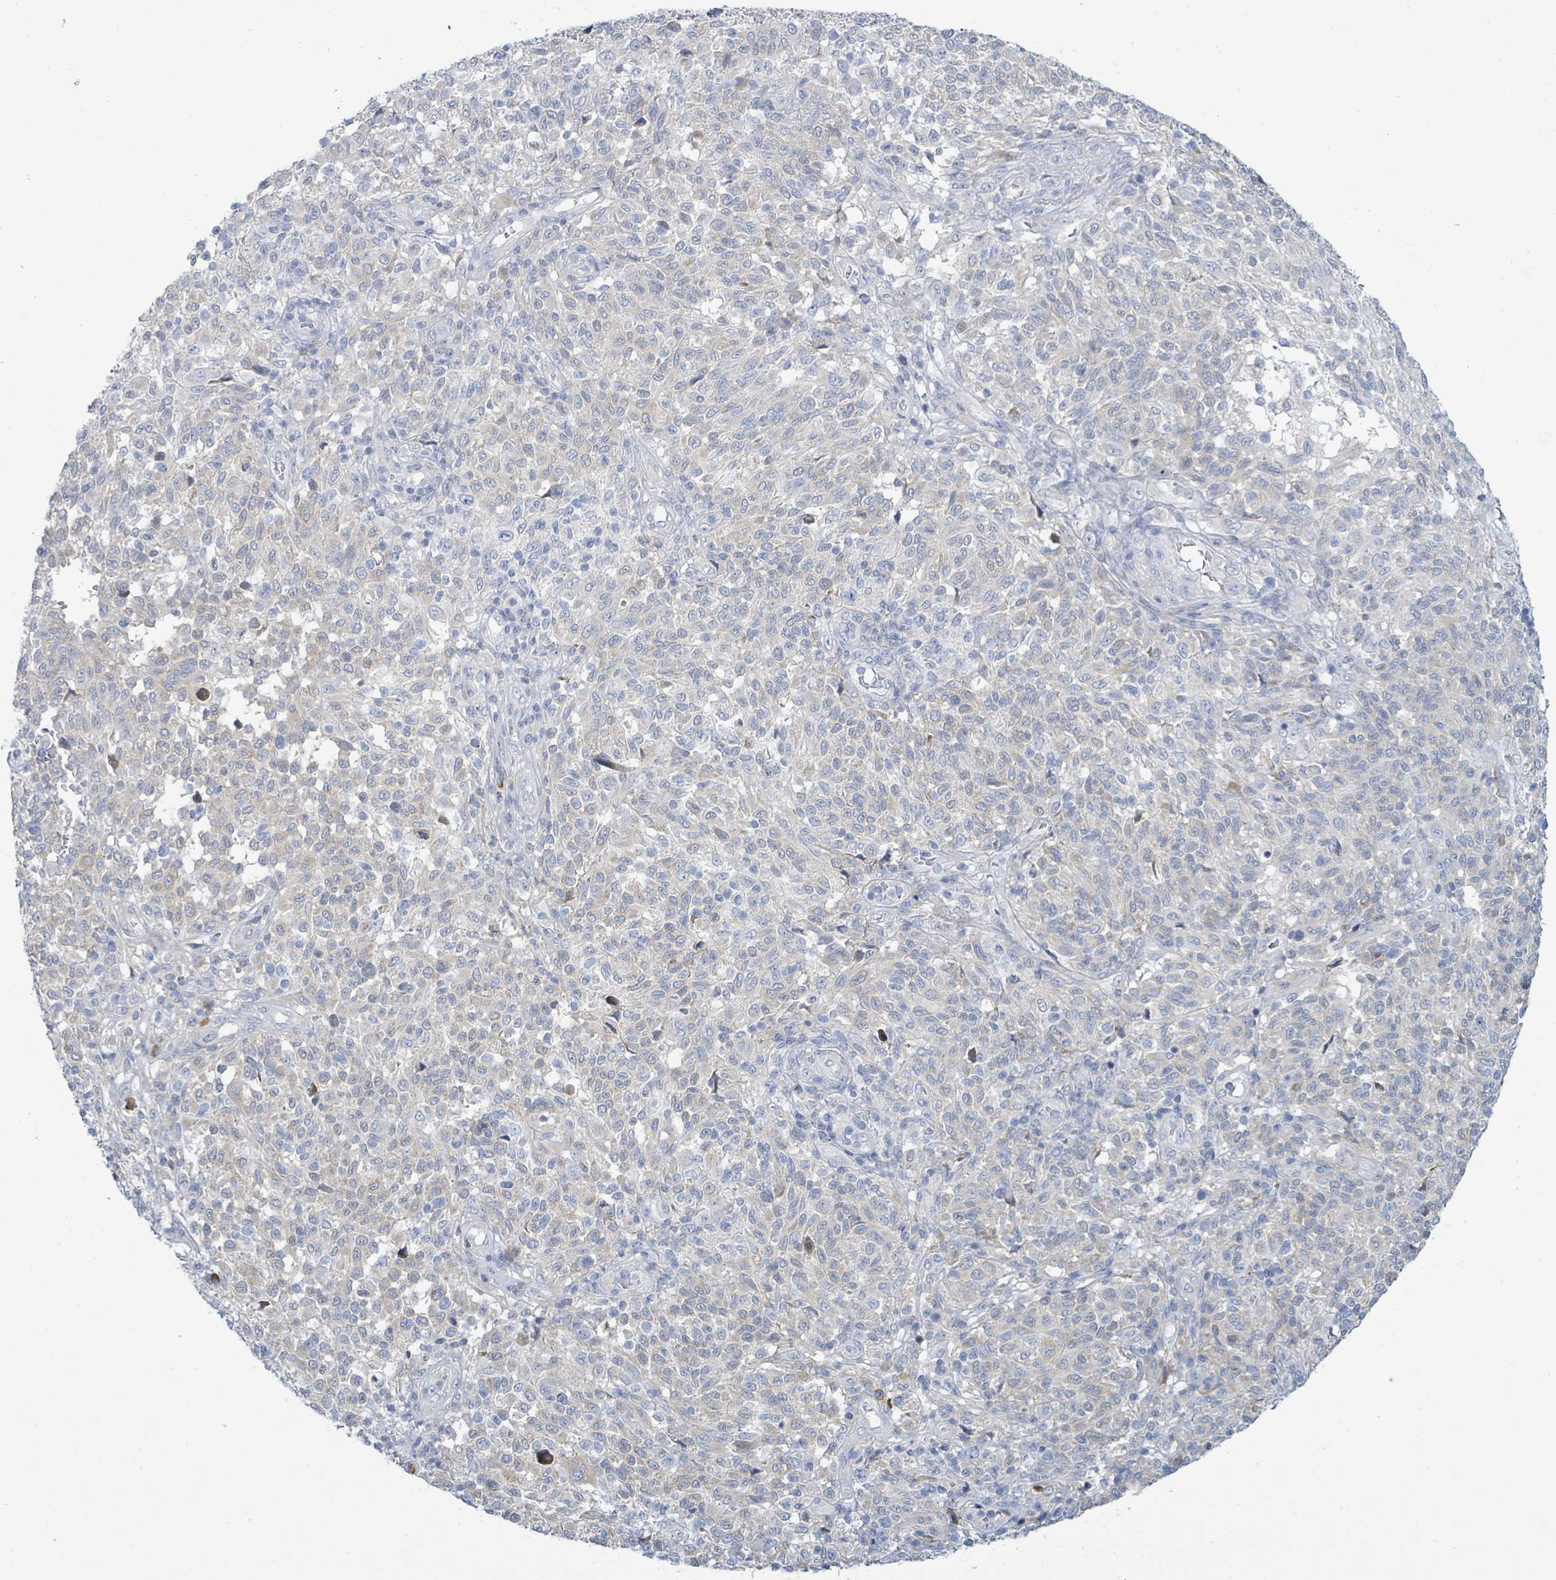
{"staining": {"intensity": "negative", "quantity": "none", "location": "none"}, "tissue": "melanoma", "cell_type": "Tumor cells", "image_type": "cancer", "snomed": [{"axis": "morphology", "description": "Malignant melanoma, NOS"}, {"axis": "topography", "description": "Skin"}], "caption": "Immunohistochemical staining of malignant melanoma shows no significant expression in tumor cells.", "gene": "SIRPB1", "patient": {"sex": "male", "age": 66}}